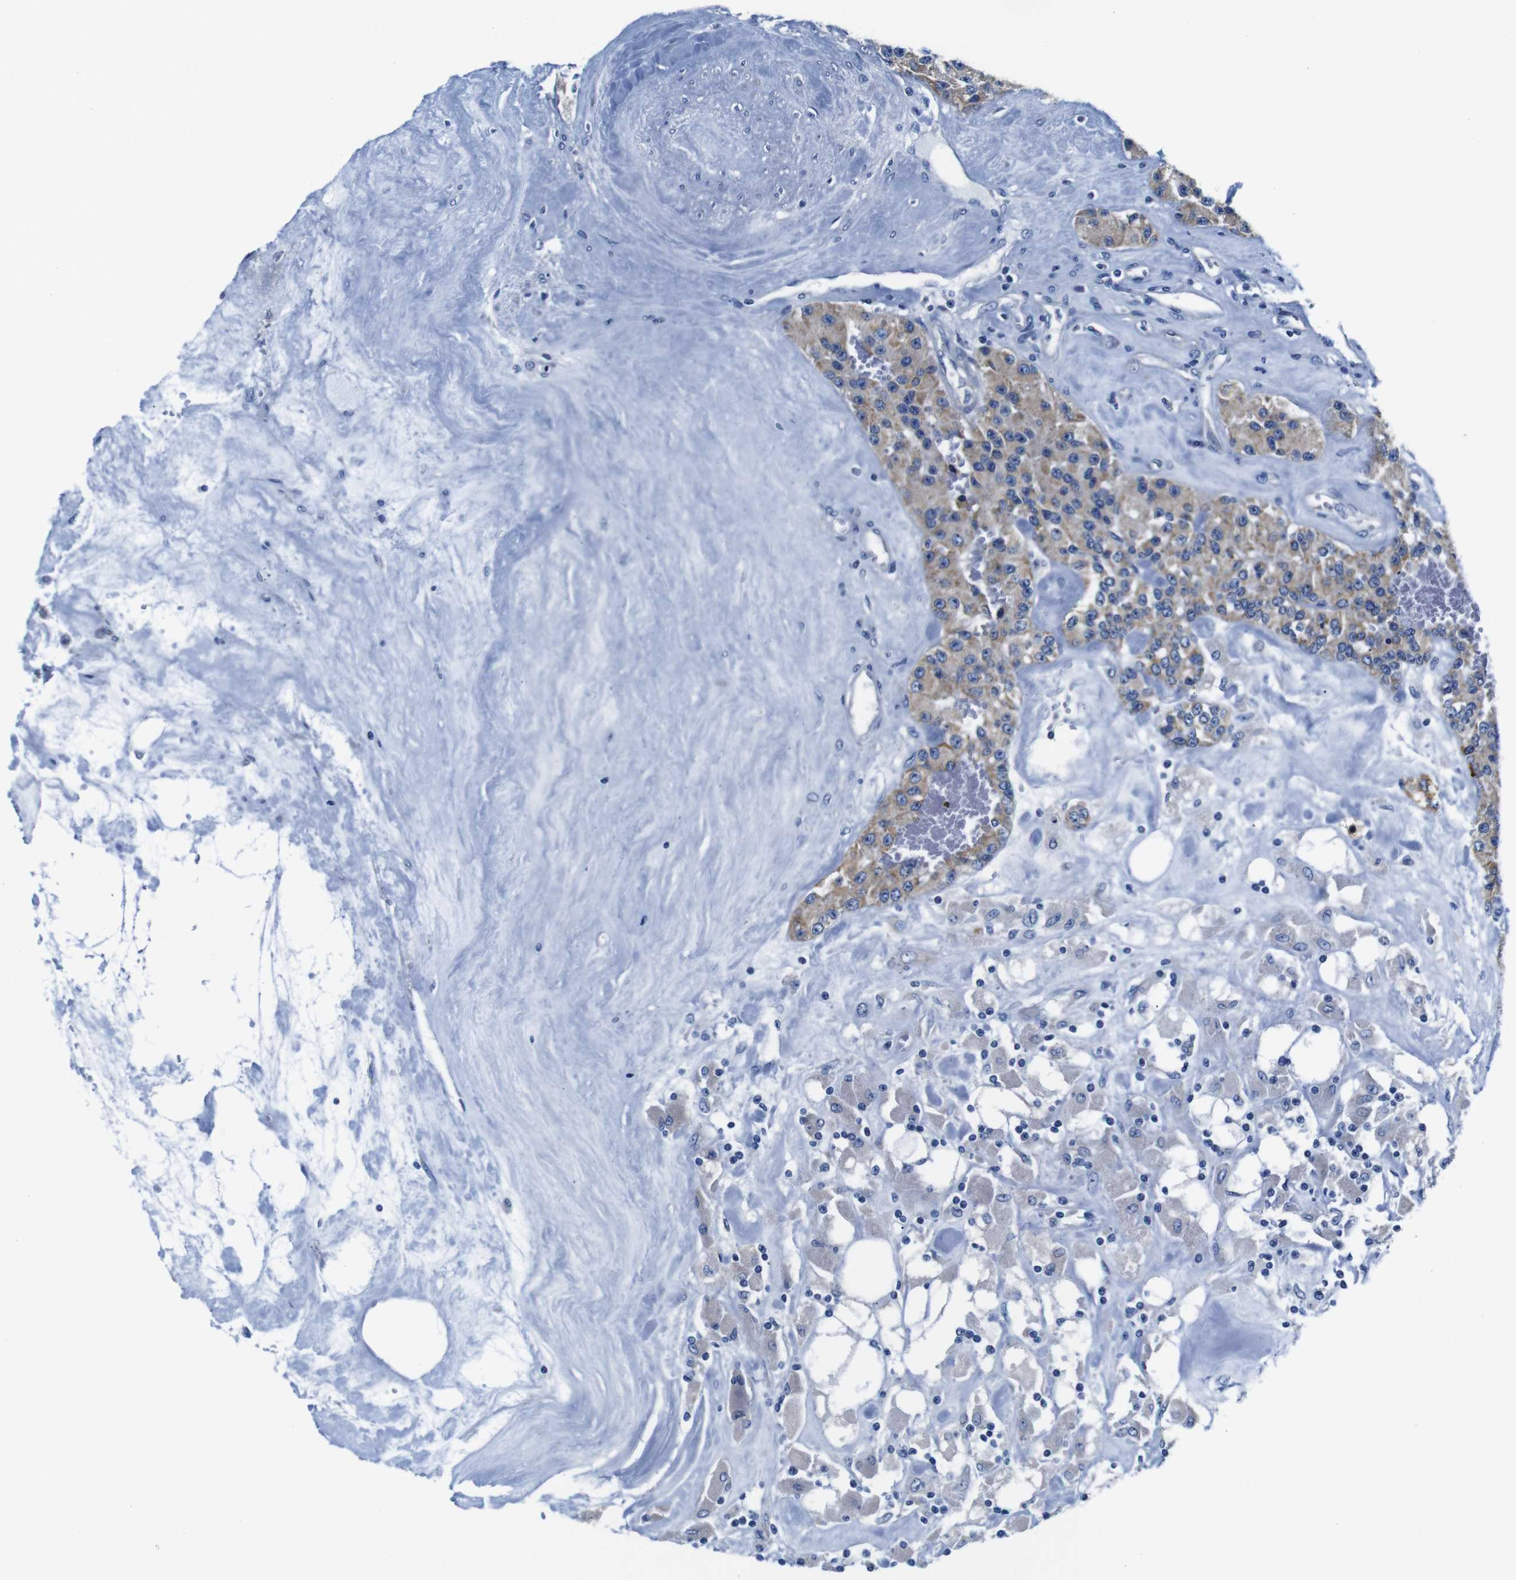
{"staining": {"intensity": "moderate", "quantity": ">75%", "location": "cytoplasmic/membranous"}, "tissue": "carcinoid", "cell_type": "Tumor cells", "image_type": "cancer", "snomed": [{"axis": "morphology", "description": "Carcinoid, malignant, NOS"}, {"axis": "topography", "description": "Pancreas"}], "caption": "Protein analysis of carcinoid tissue displays moderate cytoplasmic/membranous positivity in about >75% of tumor cells. (DAB IHC, brown staining for protein, blue staining for nuclei).", "gene": "SNX19", "patient": {"sex": "male", "age": 41}}